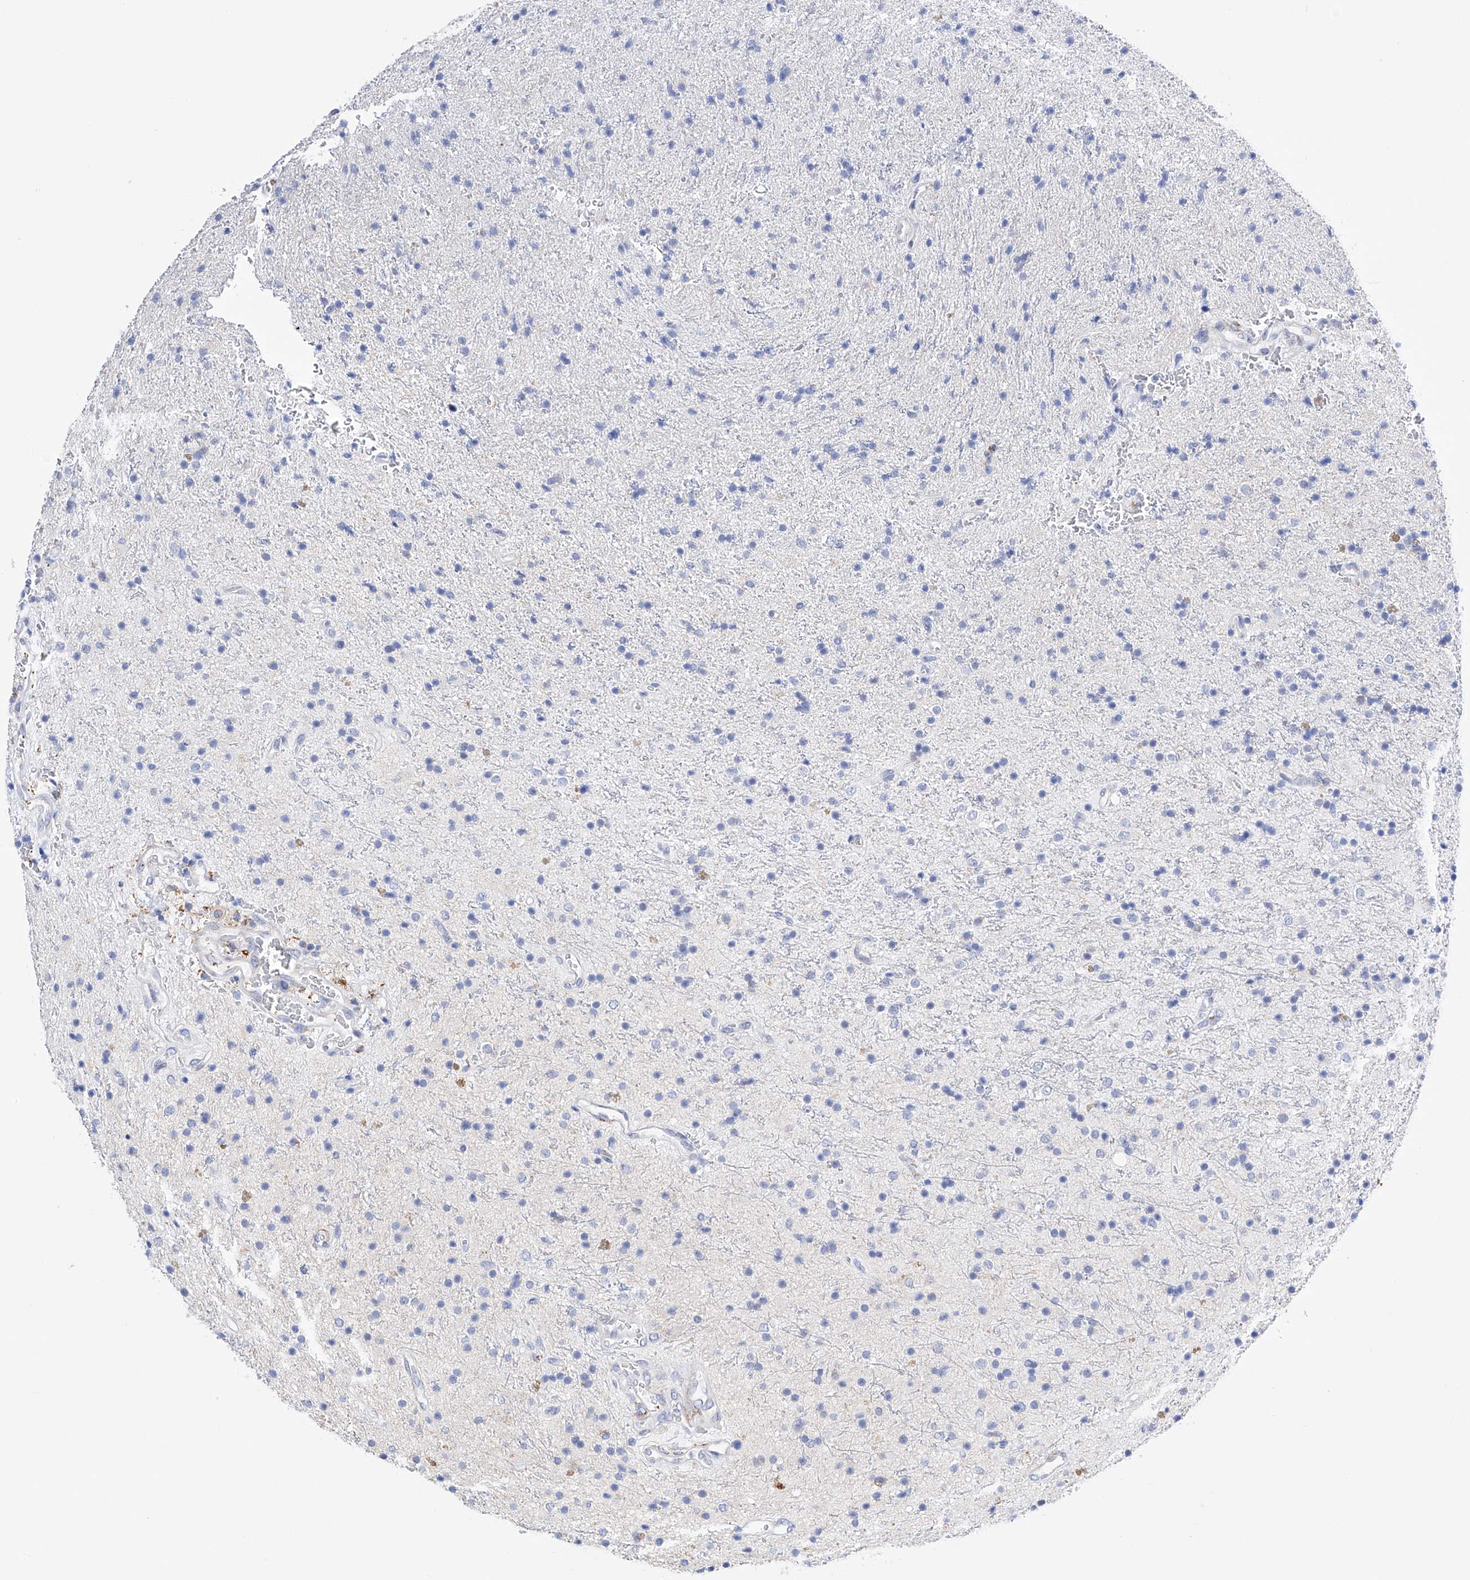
{"staining": {"intensity": "negative", "quantity": "none", "location": "none"}, "tissue": "glioma", "cell_type": "Tumor cells", "image_type": "cancer", "snomed": [{"axis": "morphology", "description": "Glioma, malignant, High grade"}, {"axis": "topography", "description": "Brain"}], "caption": "Immunohistochemistry (IHC) photomicrograph of human glioma stained for a protein (brown), which demonstrates no expression in tumor cells.", "gene": "PDIA5", "patient": {"sex": "male", "age": 34}}